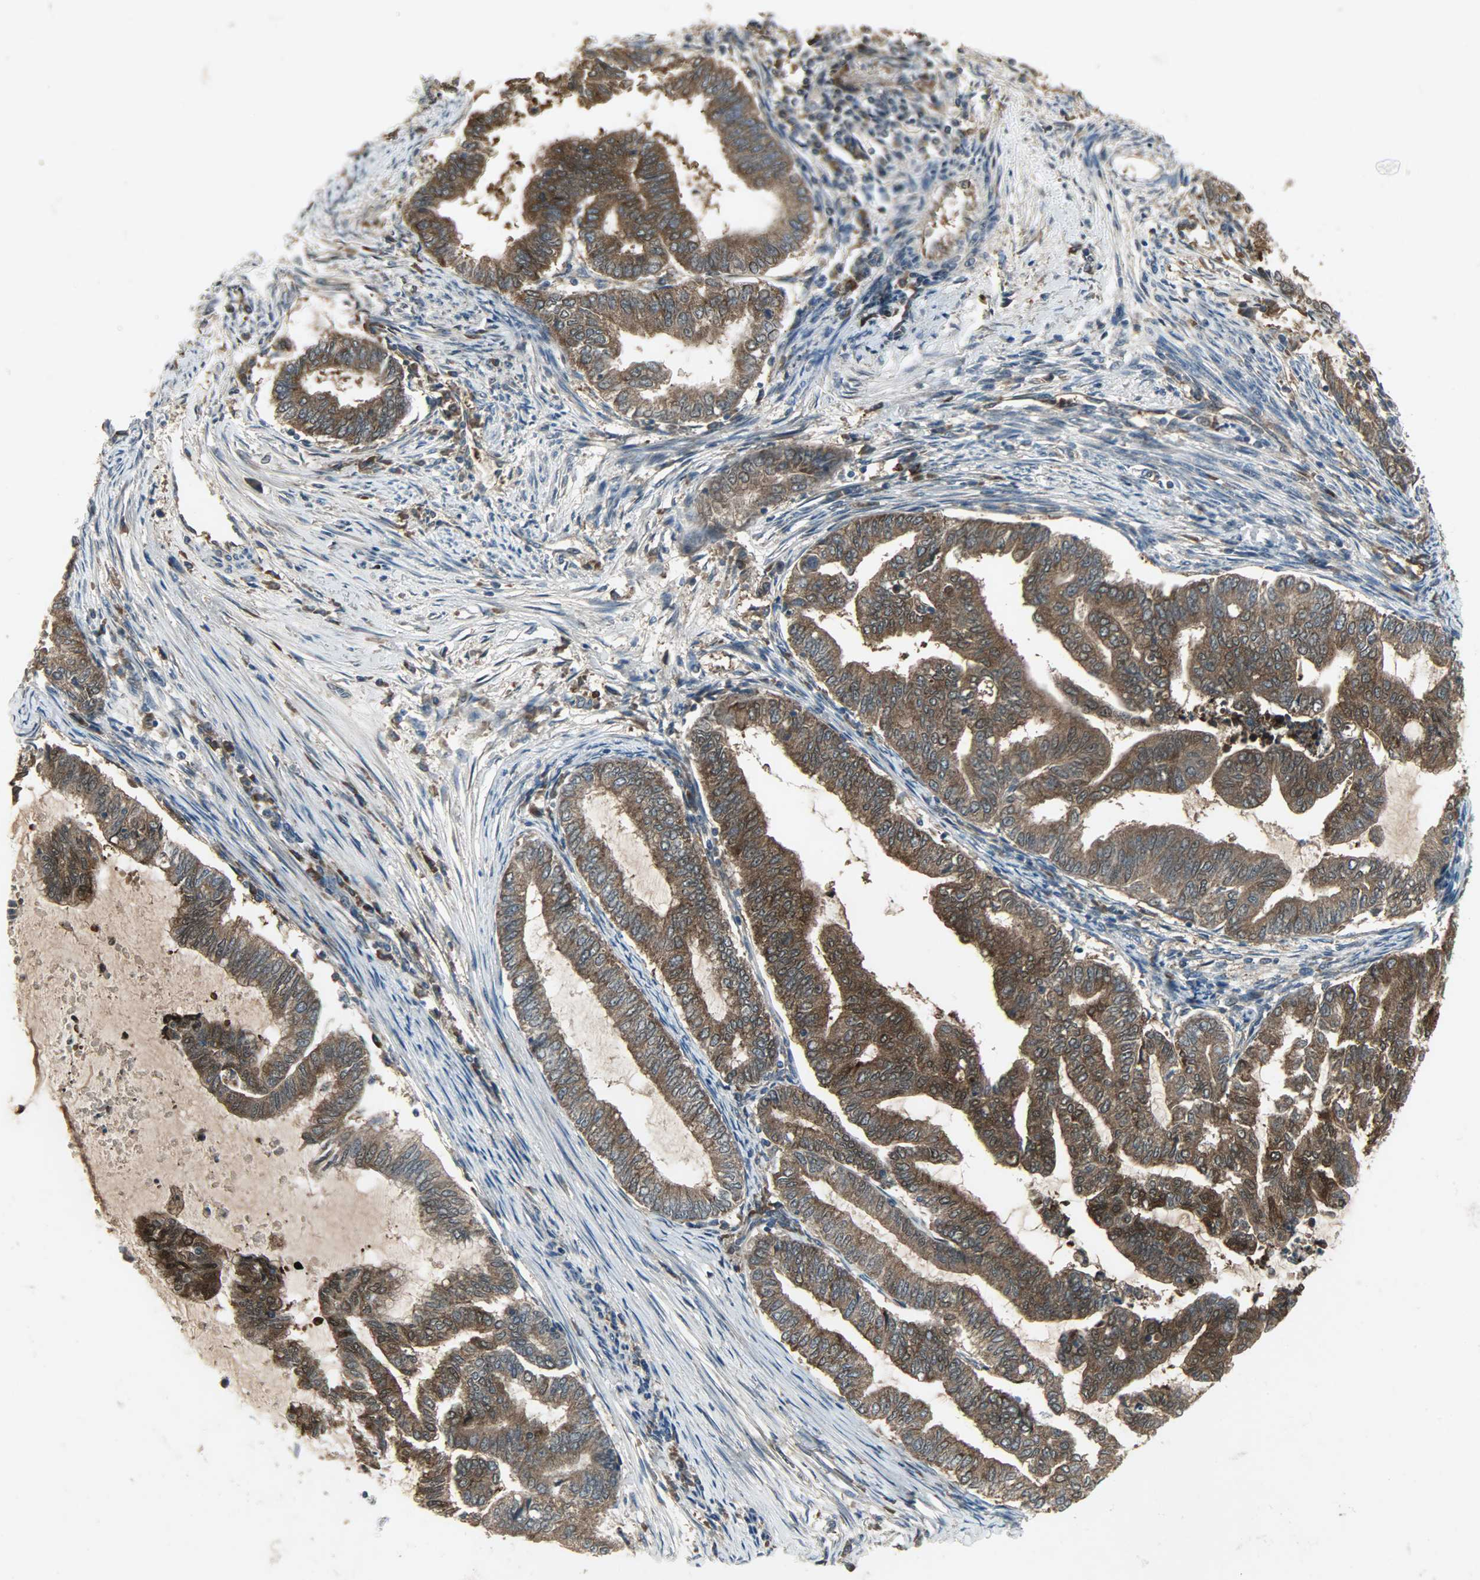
{"staining": {"intensity": "strong", "quantity": ">75%", "location": "cytoplasmic/membranous"}, "tissue": "endometrial cancer", "cell_type": "Tumor cells", "image_type": "cancer", "snomed": [{"axis": "morphology", "description": "Adenocarcinoma, NOS"}, {"axis": "topography", "description": "Endometrium"}], "caption": "Strong cytoplasmic/membranous protein staining is identified in approximately >75% of tumor cells in adenocarcinoma (endometrial).", "gene": "AMT", "patient": {"sex": "female", "age": 79}}